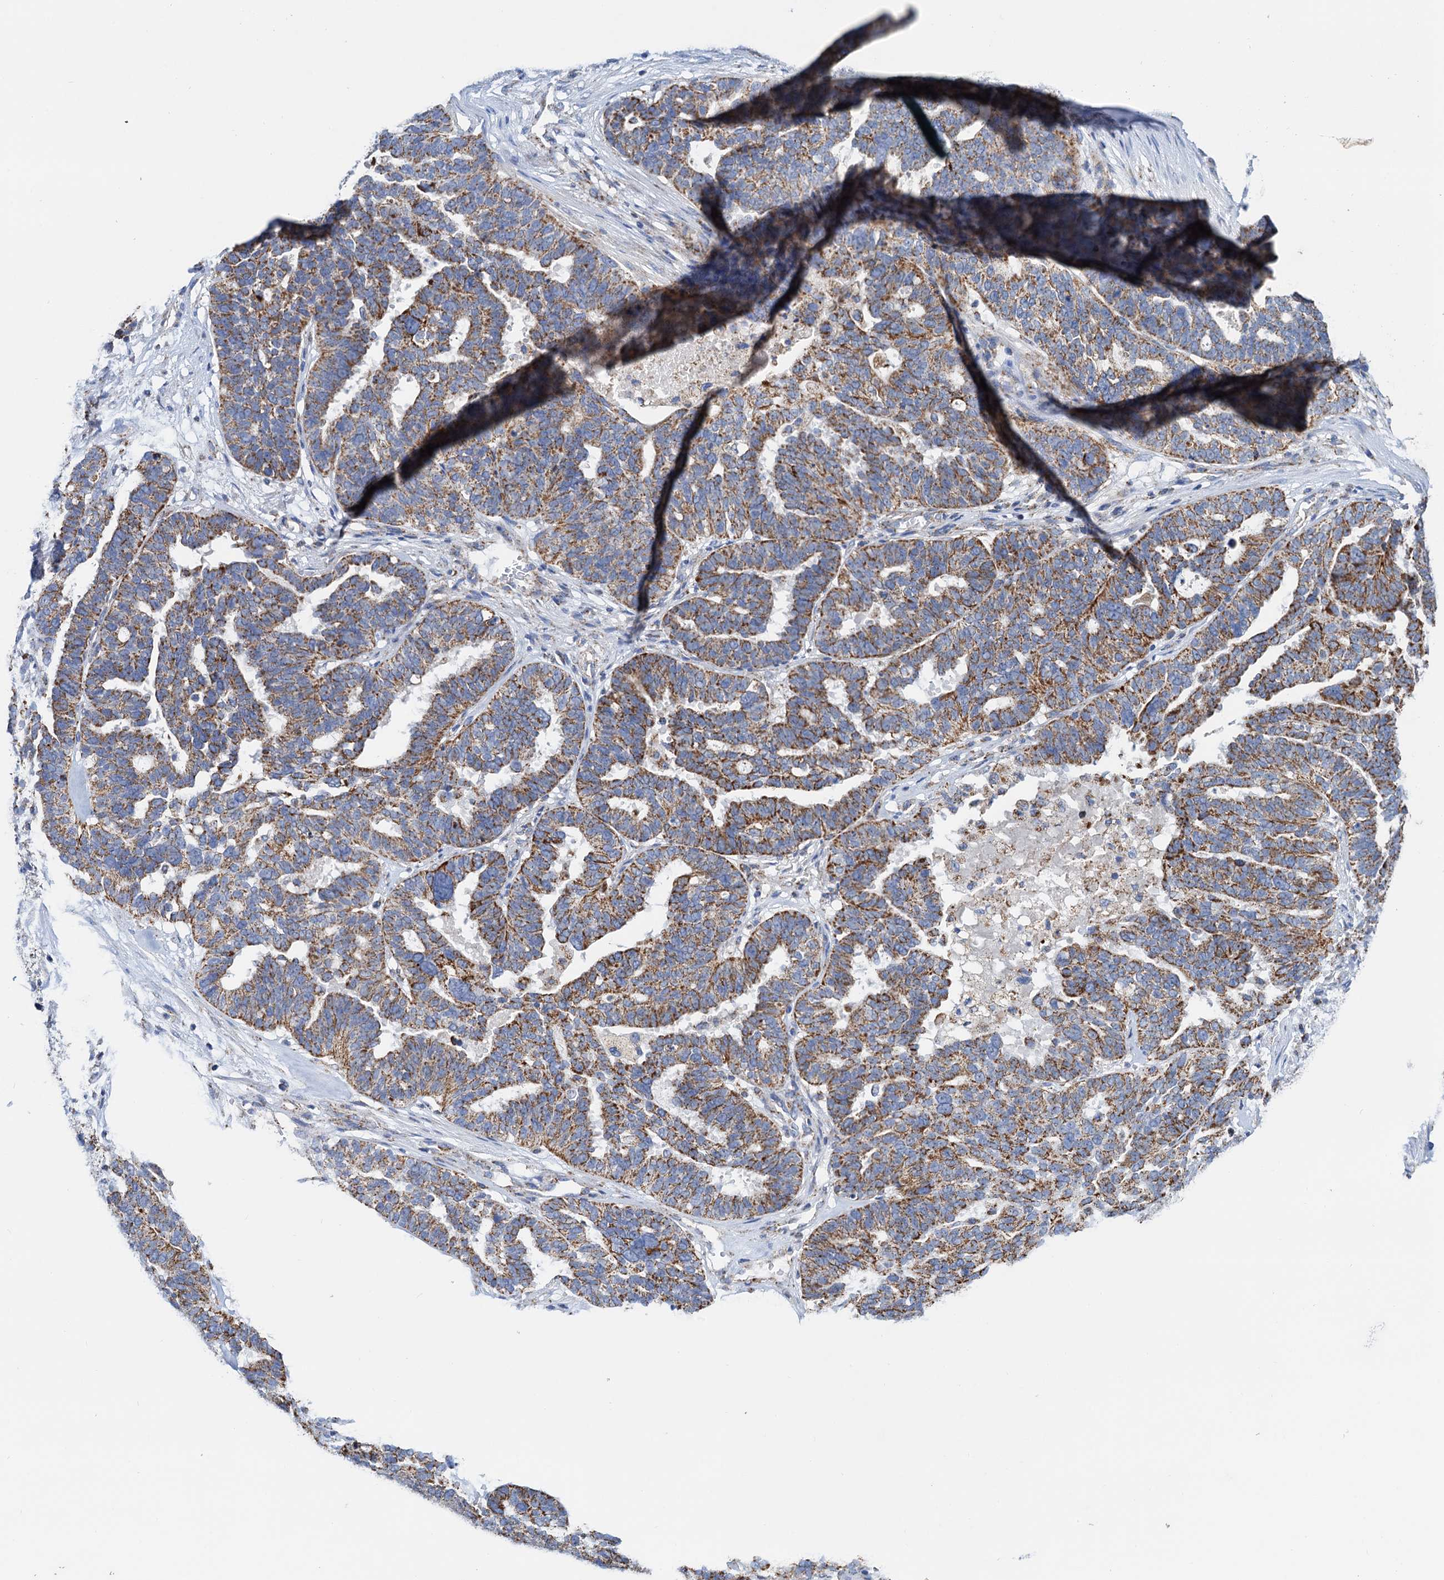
{"staining": {"intensity": "moderate", "quantity": ">75%", "location": "cytoplasmic/membranous"}, "tissue": "ovarian cancer", "cell_type": "Tumor cells", "image_type": "cancer", "snomed": [{"axis": "morphology", "description": "Cystadenocarcinoma, serous, NOS"}, {"axis": "topography", "description": "Ovary"}], "caption": "IHC of human ovarian cancer reveals medium levels of moderate cytoplasmic/membranous expression in approximately >75% of tumor cells.", "gene": "C2CD3", "patient": {"sex": "female", "age": 59}}